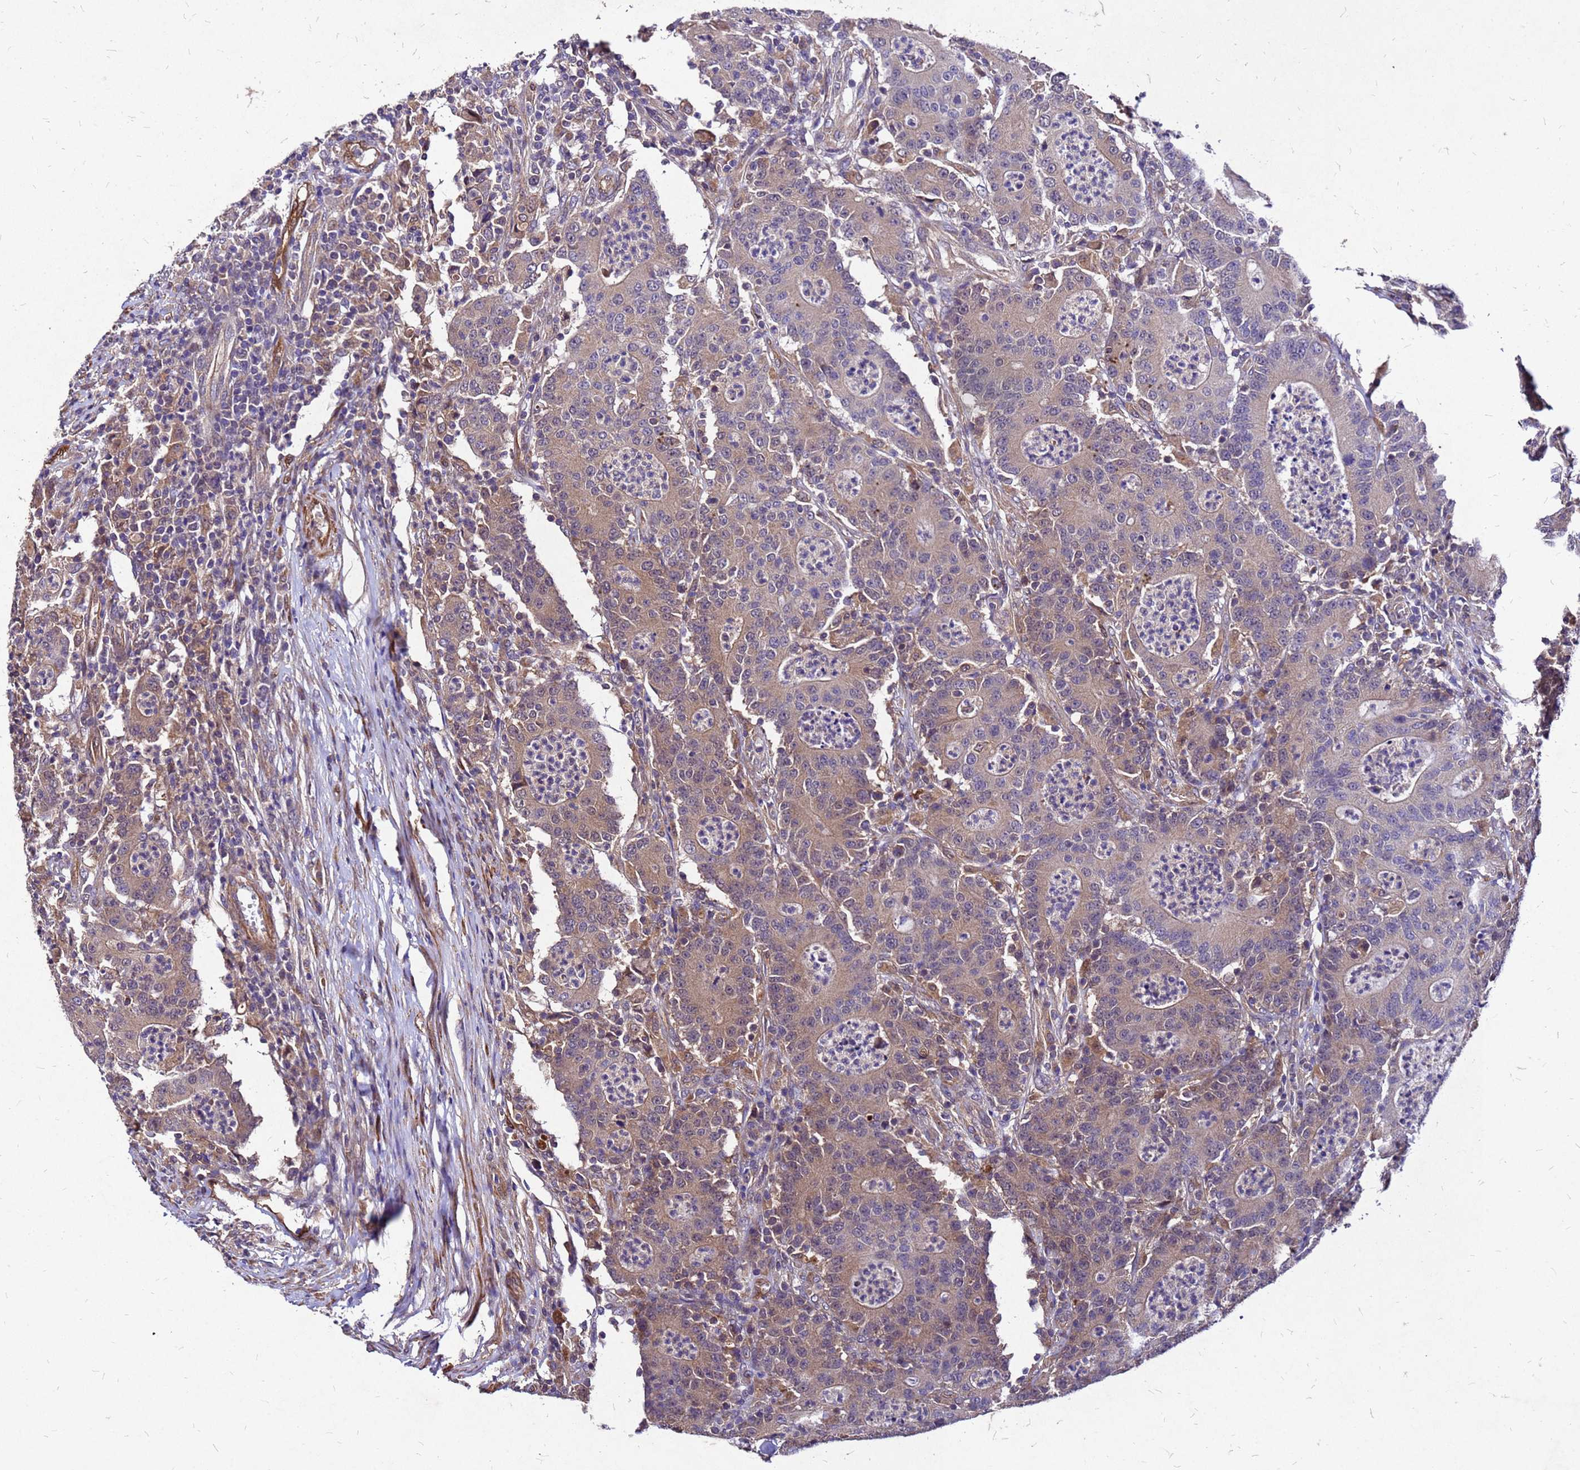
{"staining": {"intensity": "moderate", "quantity": ">75%", "location": "cytoplasmic/membranous"}, "tissue": "colorectal cancer", "cell_type": "Tumor cells", "image_type": "cancer", "snomed": [{"axis": "morphology", "description": "Adenocarcinoma, NOS"}, {"axis": "topography", "description": "Colon"}], "caption": "A photomicrograph of human colorectal adenocarcinoma stained for a protein displays moderate cytoplasmic/membranous brown staining in tumor cells.", "gene": "DUSP23", "patient": {"sex": "male", "age": 83}}